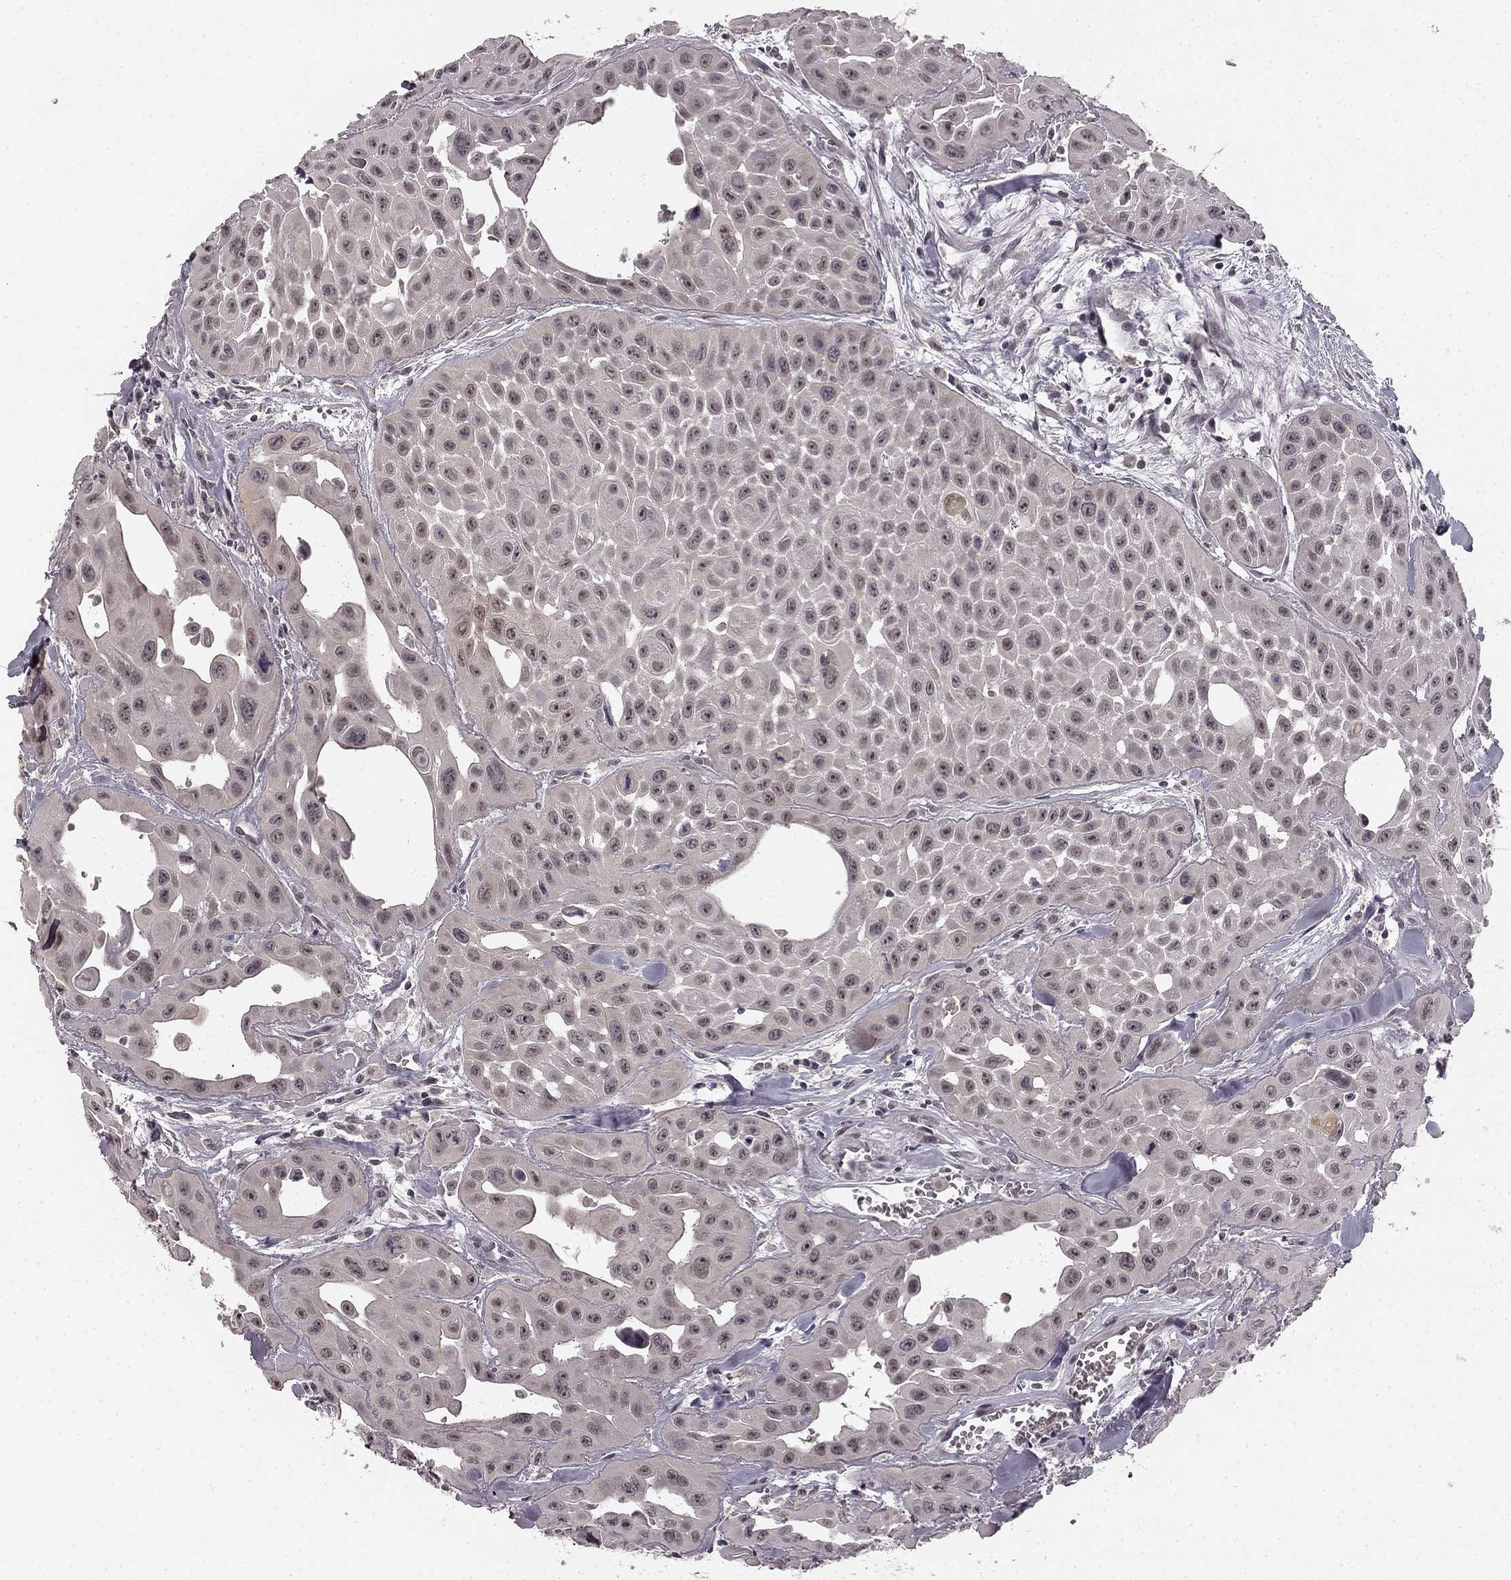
{"staining": {"intensity": "negative", "quantity": "none", "location": "none"}, "tissue": "head and neck cancer", "cell_type": "Tumor cells", "image_type": "cancer", "snomed": [{"axis": "morphology", "description": "Adenocarcinoma, NOS"}, {"axis": "topography", "description": "Head-Neck"}], "caption": "Histopathology image shows no protein expression in tumor cells of head and neck adenocarcinoma tissue. The staining is performed using DAB (3,3'-diaminobenzidine) brown chromogen with nuclei counter-stained in using hematoxylin.", "gene": "HCN4", "patient": {"sex": "male", "age": 73}}